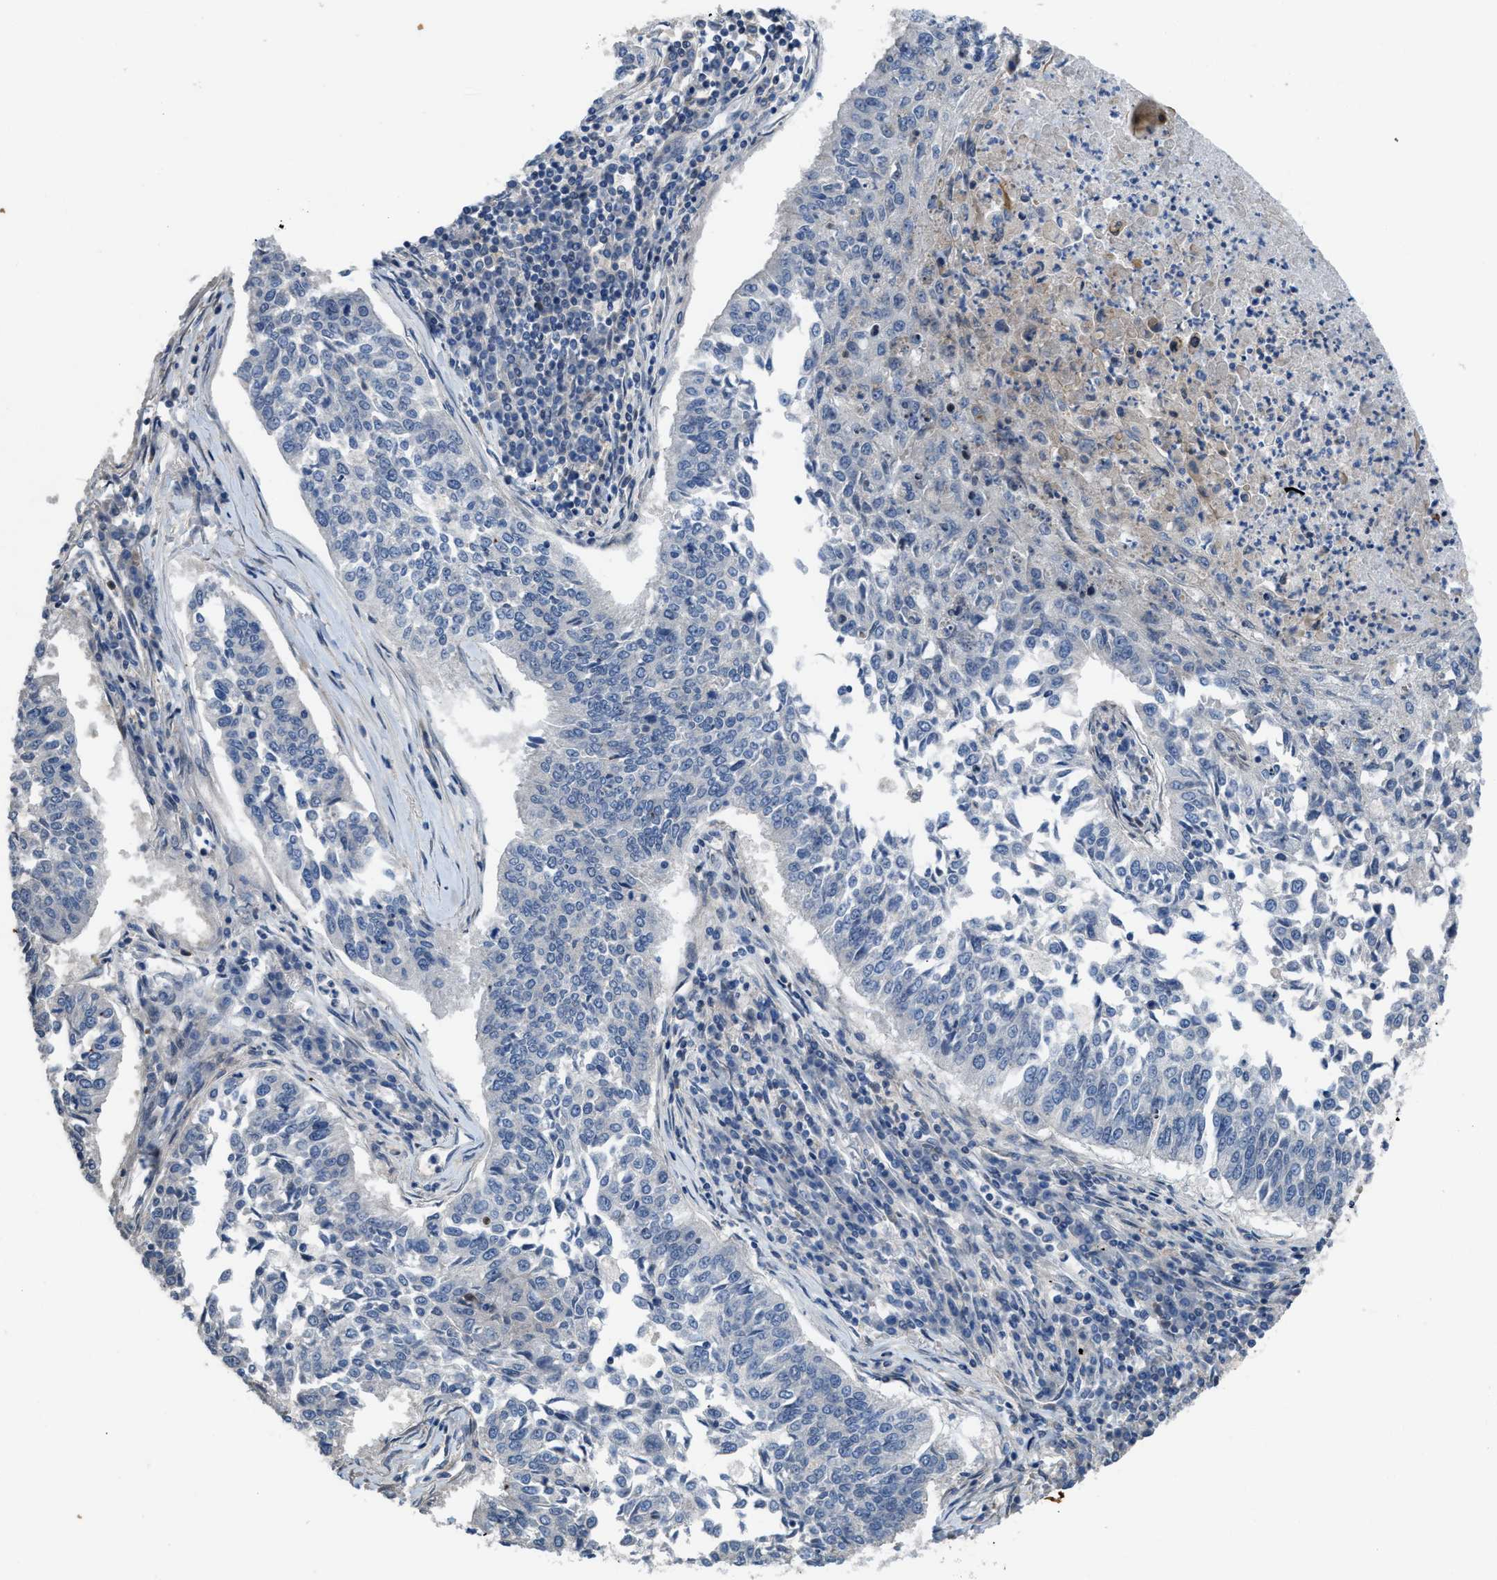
{"staining": {"intensity": "negative", "quantity": "none", "location": "none"}, "tissue": "lung cancer", "cell_type": "Tumor cells", "image_type": "cancer", "snomed": [{"axis": "morphology", "description": "Normal tissue, NOS"}, {"axis": "morphology", "description": "Squamous cell carcinoma, NOS"}, {"axis": "topography", "description": "Cartilage tissue"}, {"axis": "topography", "description": "Bronchus"}, {"axis": "topography", "description": "Lung"}], "caption": "An immunohistochemistry (IHC) image of squamous cell carcinoma (lung) is shown. There is no staining in tumor cells of squamous cell carcinoma (lung). (IHC, brightfield microscopy, high magnification).", "gene": "MYO18A", "patient": {"sex": "female", "age": 49}}